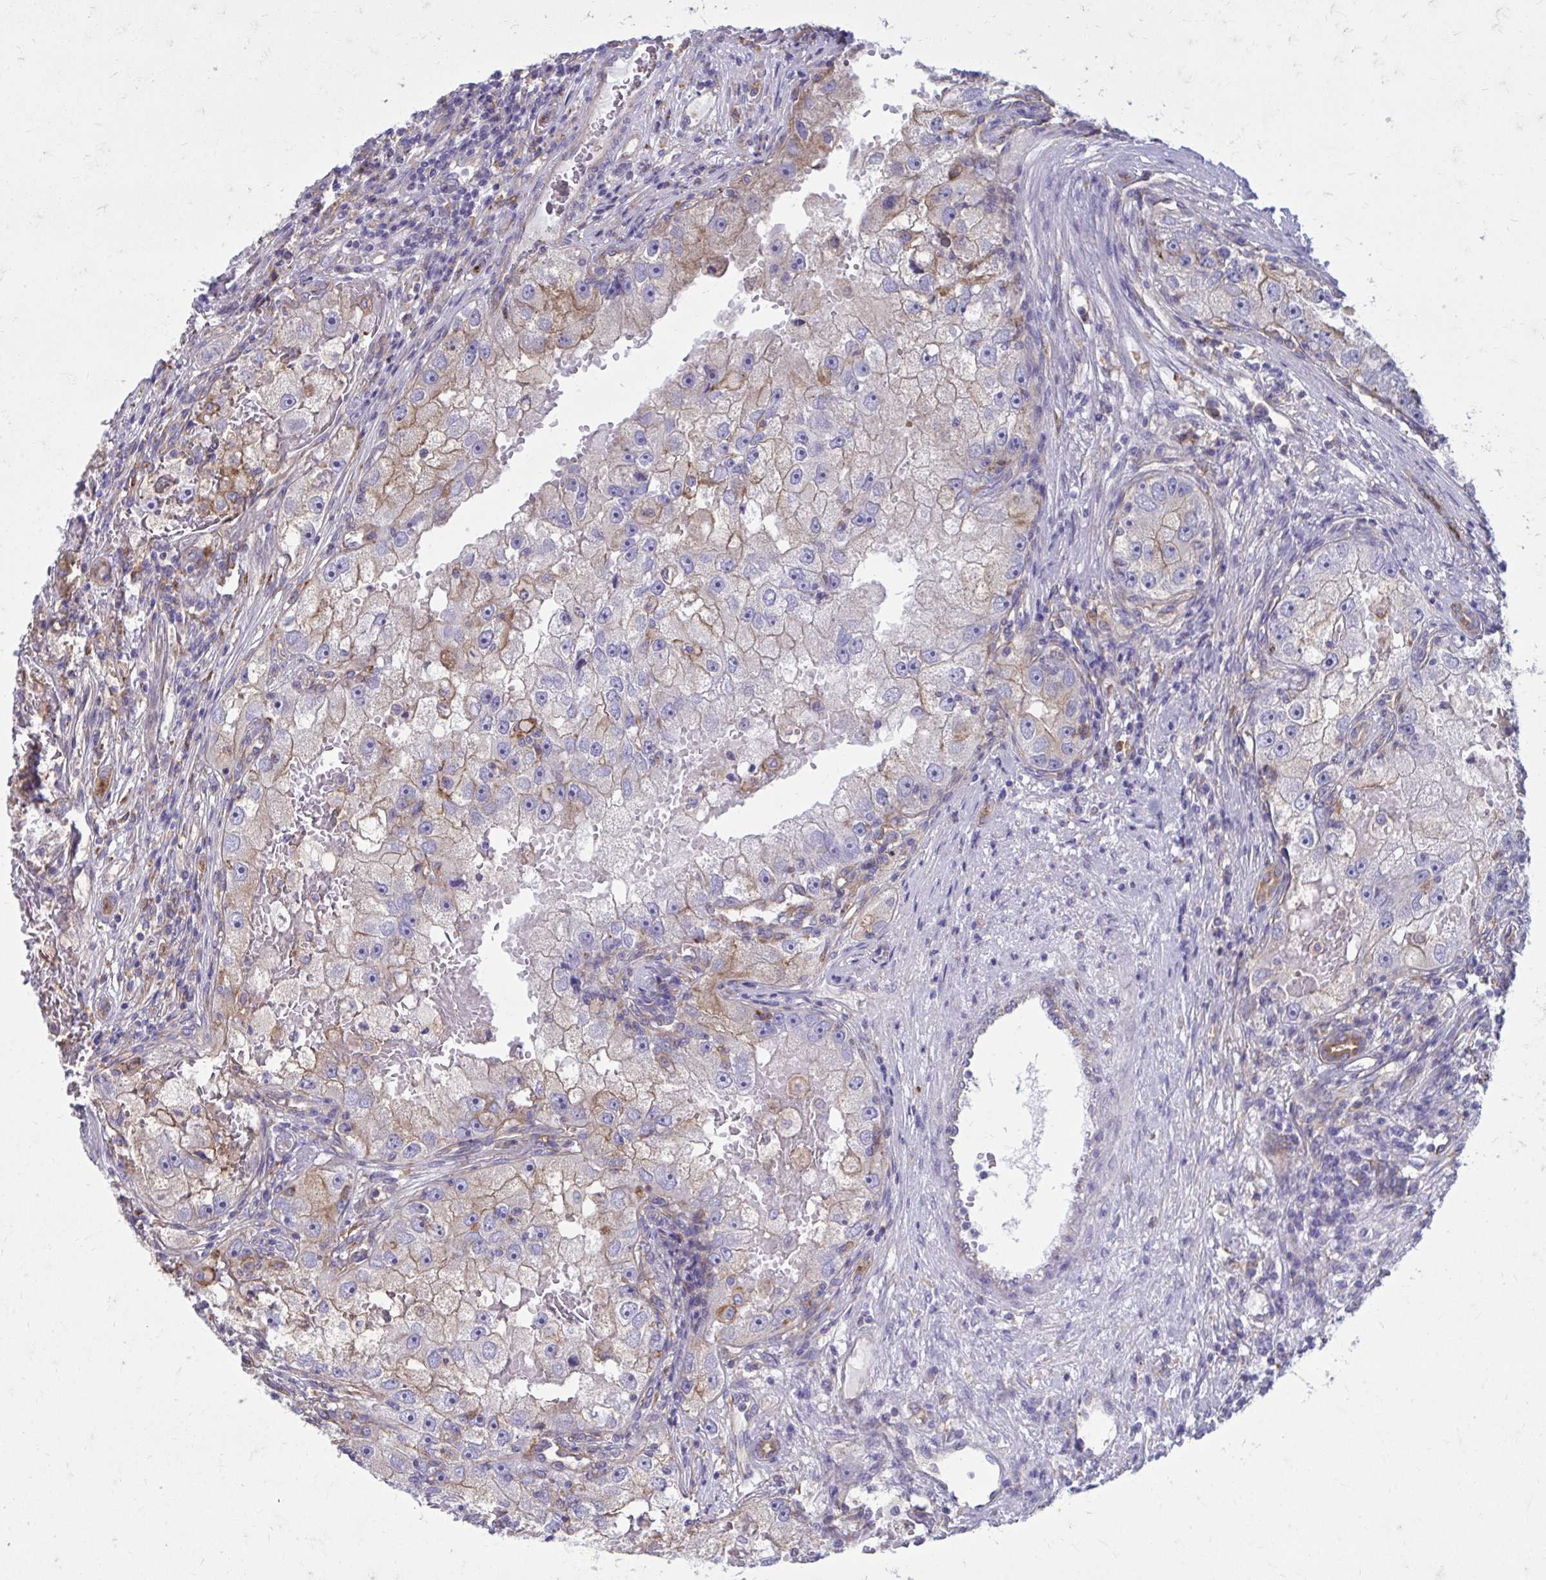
{"staining": {"intensity": "weak", "quantity": "<25%", "location": "cytoplasmic/membranous"}, "tissue": "renal cancer", "cell_type": "Tumor cells", "image_type": "cancer", "snomed": [{"axis": "morphology", "description": "Adenocarcinoma, NOS"}, {"axis": "topography", "description": "Kidney"}], "caption": "Tumor cells show no significant positivity in adenocarcinoma (renal).", "gene": "CLTA", "patient": {"sex": "male", "age": 63}}